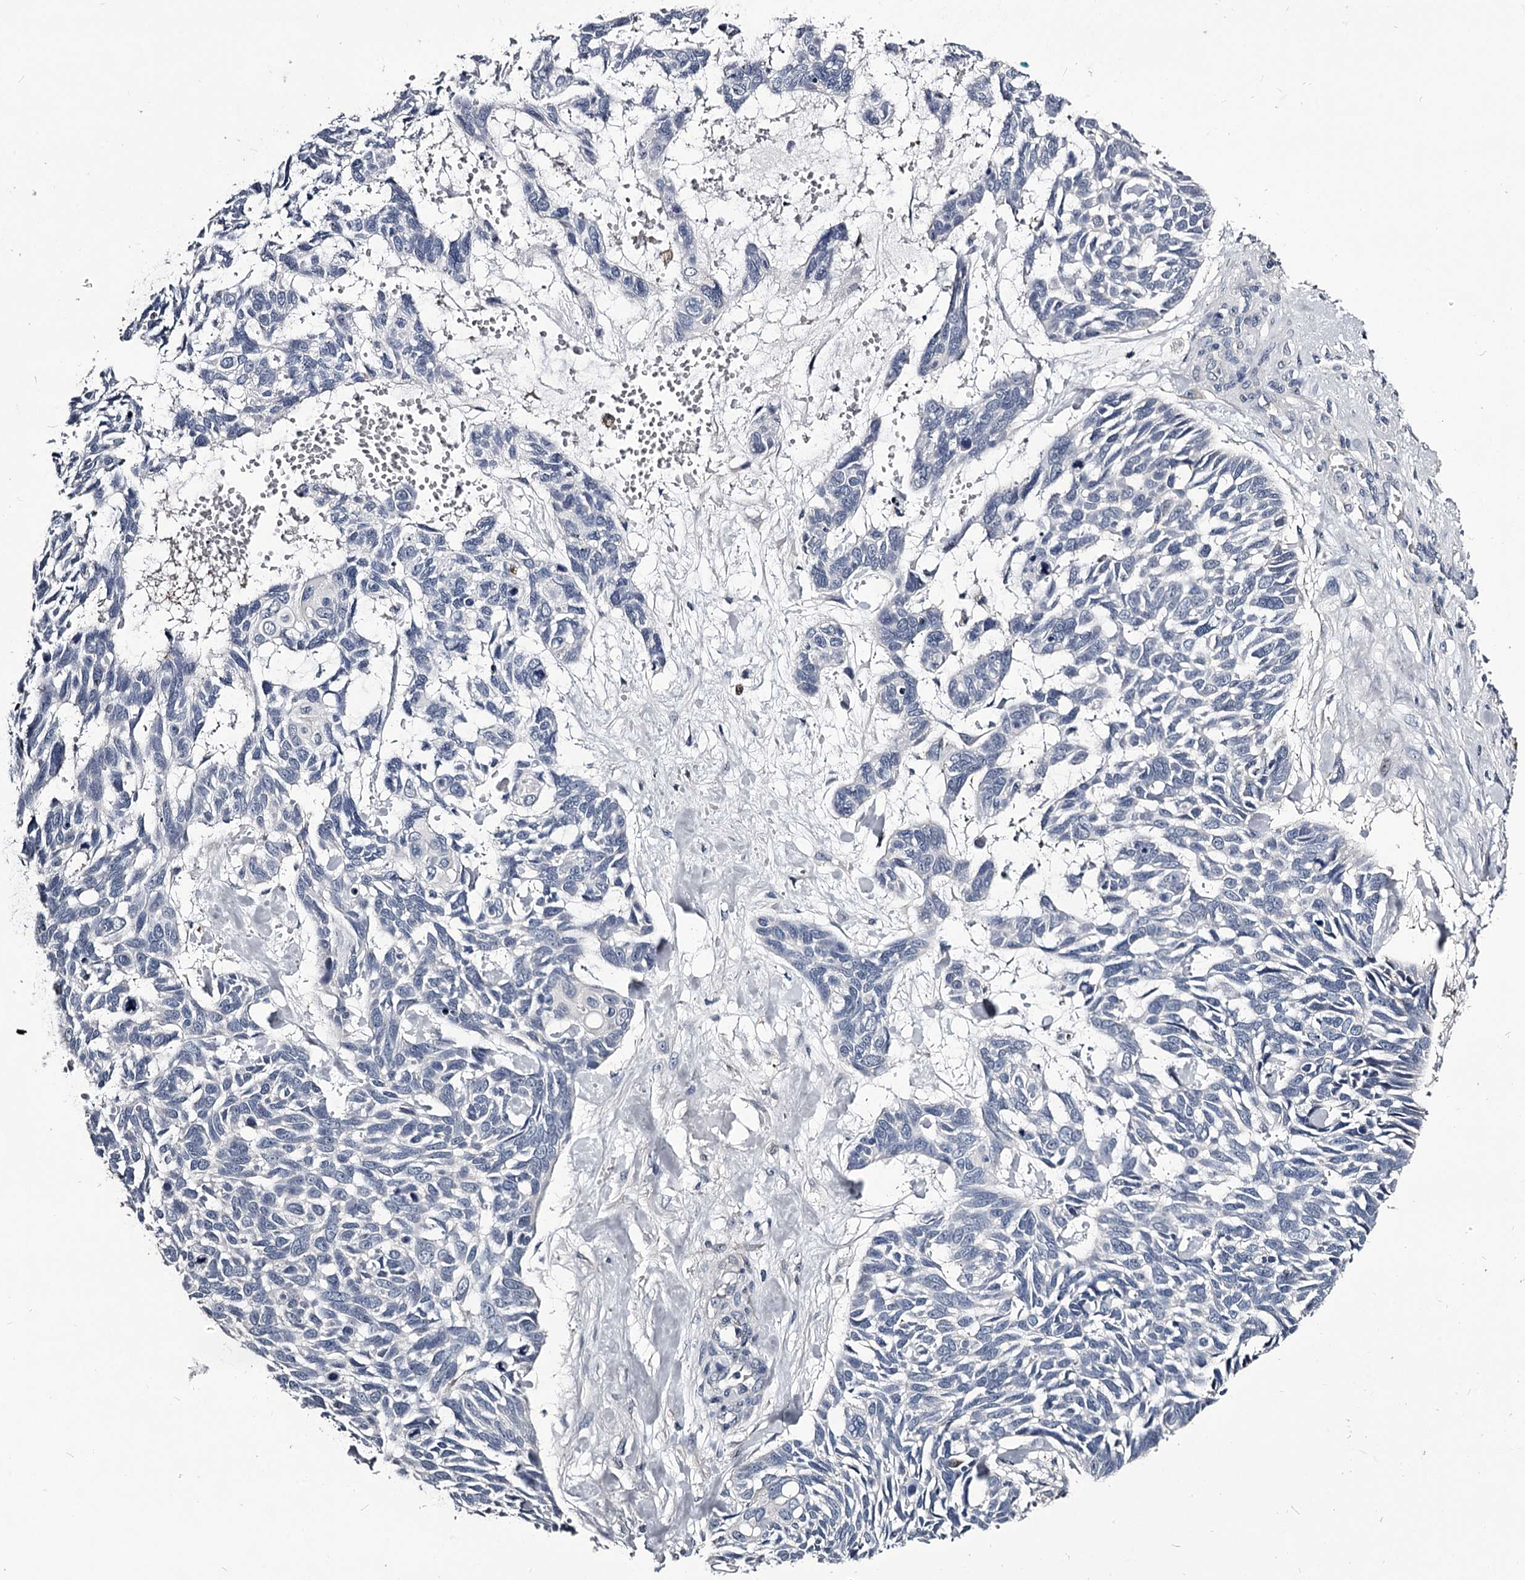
{"staining": {"intensity": "negative", "quantity": "none", "location": "none"}, "tissue": "skin cancer", "cell_type": "Tumor cells", "image_type": "cancer", "snomed": [{"axis": "morphology", "description": "Basal cell carcinoma"}, {"axis": "topography", "description": "Skin"}], "caption": "Protein analysis of skin basal cell carcinoma exhibits no significant positivity in tumor cells.", "gene": "GSTO1", "patient": {"sex": "male", "age": 88}}